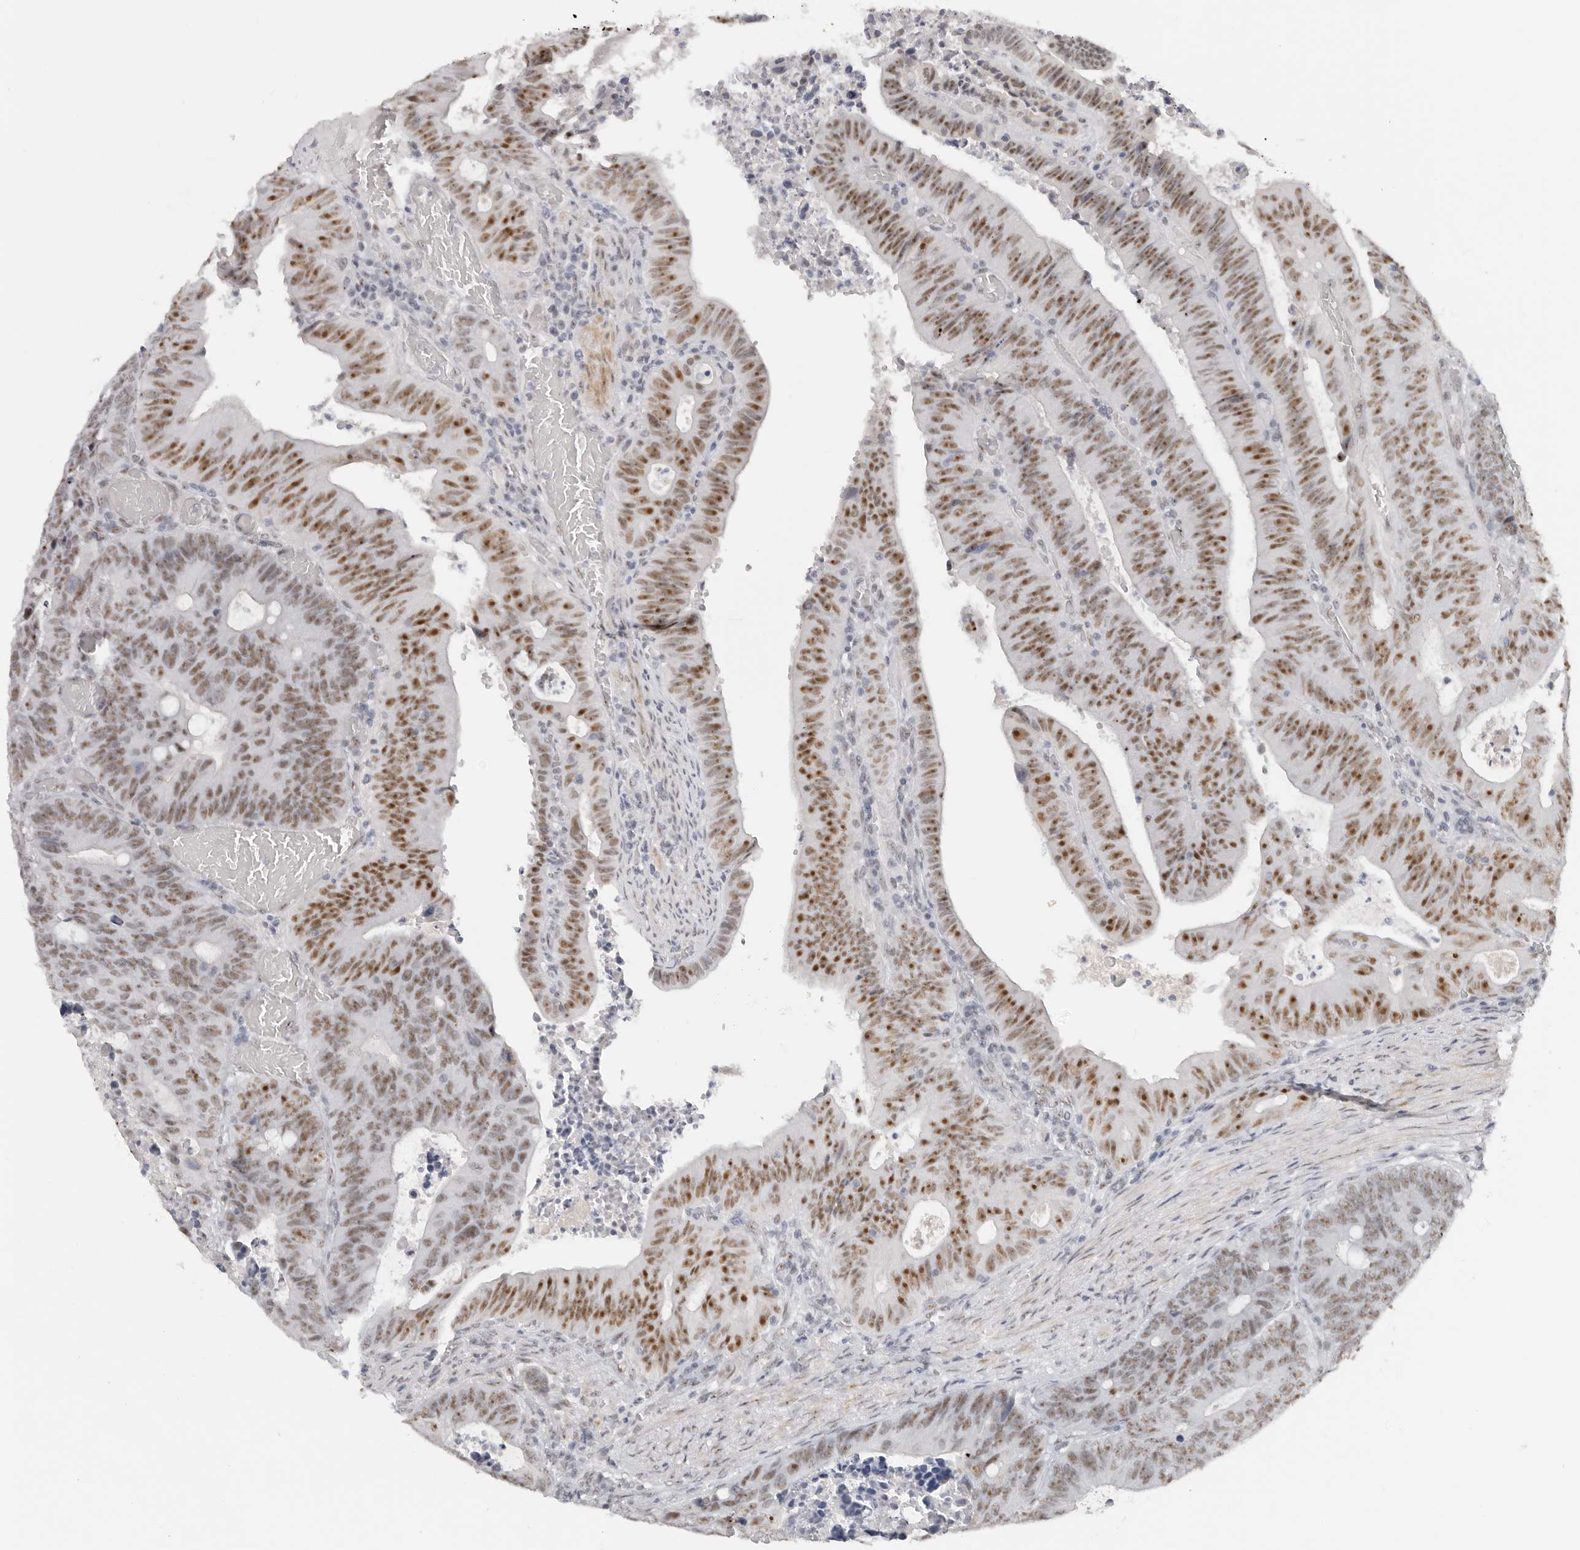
{"staining": {"intensity": "strong", "quantity": ">75%", "location": "nuclear"}, "tissue": "colorectal cancer", "cell_type": "Tumor cells", "image_type": "cancer", "snomed": [{"axis": "morphology", "description": "Adenocarcinoma, NOS"}, {"axis": "topography", "description": "Colon"}], "caption": "Brown immunohistochemical staining in colorectal cancer shows strong nuclear staining in approximately >75% of tumor cells. Nuclei are stained in blue.", "gene": "LARP7", "patient": {"sex": "male", "age": 87}}